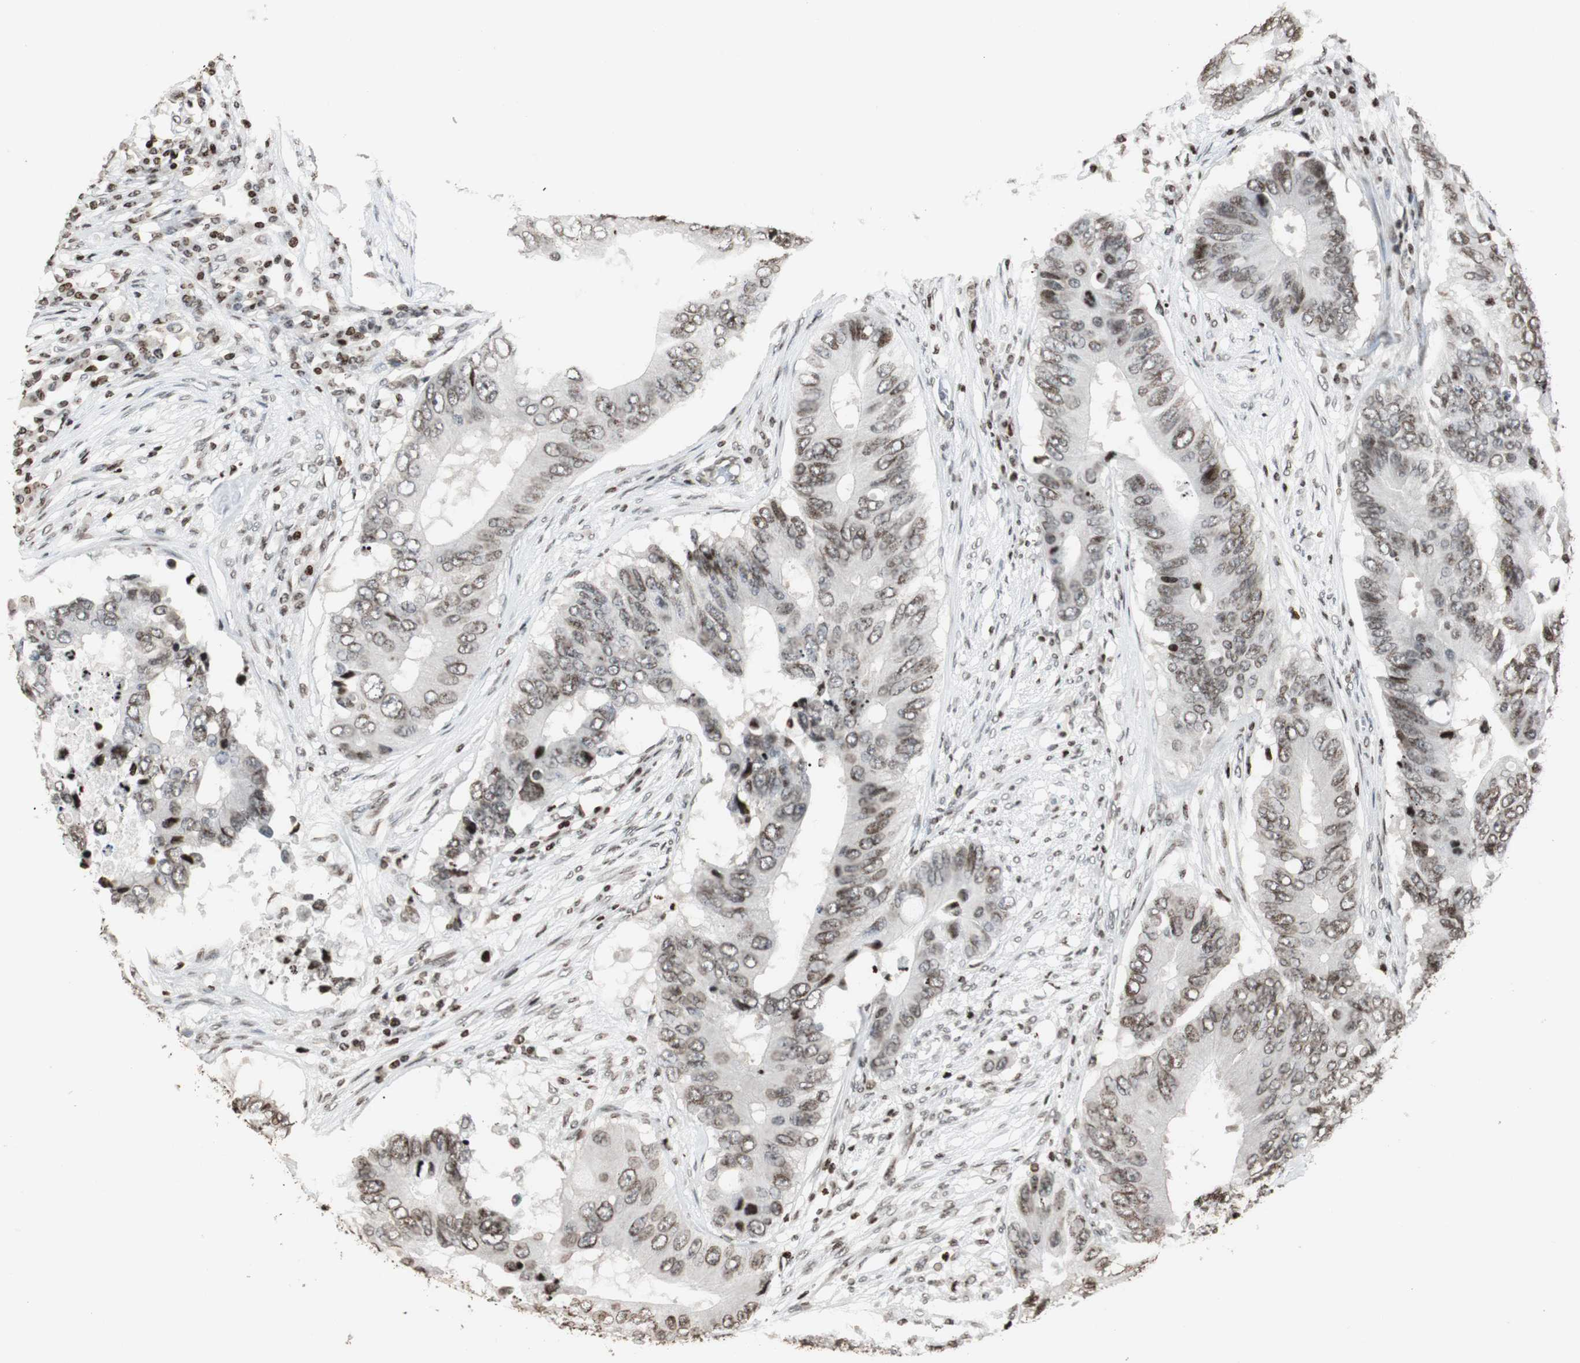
{"staining": {"intensity": "moderate", "quantity": ">75%", "location": "nuclear"}, "tissue": "colorectal cancer", "cell_type": "Tumor cells", "image_type": "cancer", "snomed": [{"axis": "morphology", "description": "Adenocarcinoma, NOS"}, {"axis": "topography", "description": "Colon"}], "caption": "IHC image of human adenocarcinoma (colorectal) stained for a protein (brown), which shows medium levels of moderate nuclear positivity in approximately >75% of tumor cells.", "gene": "PAXIP1", "patient": {"sex": "male", "age": 71}}